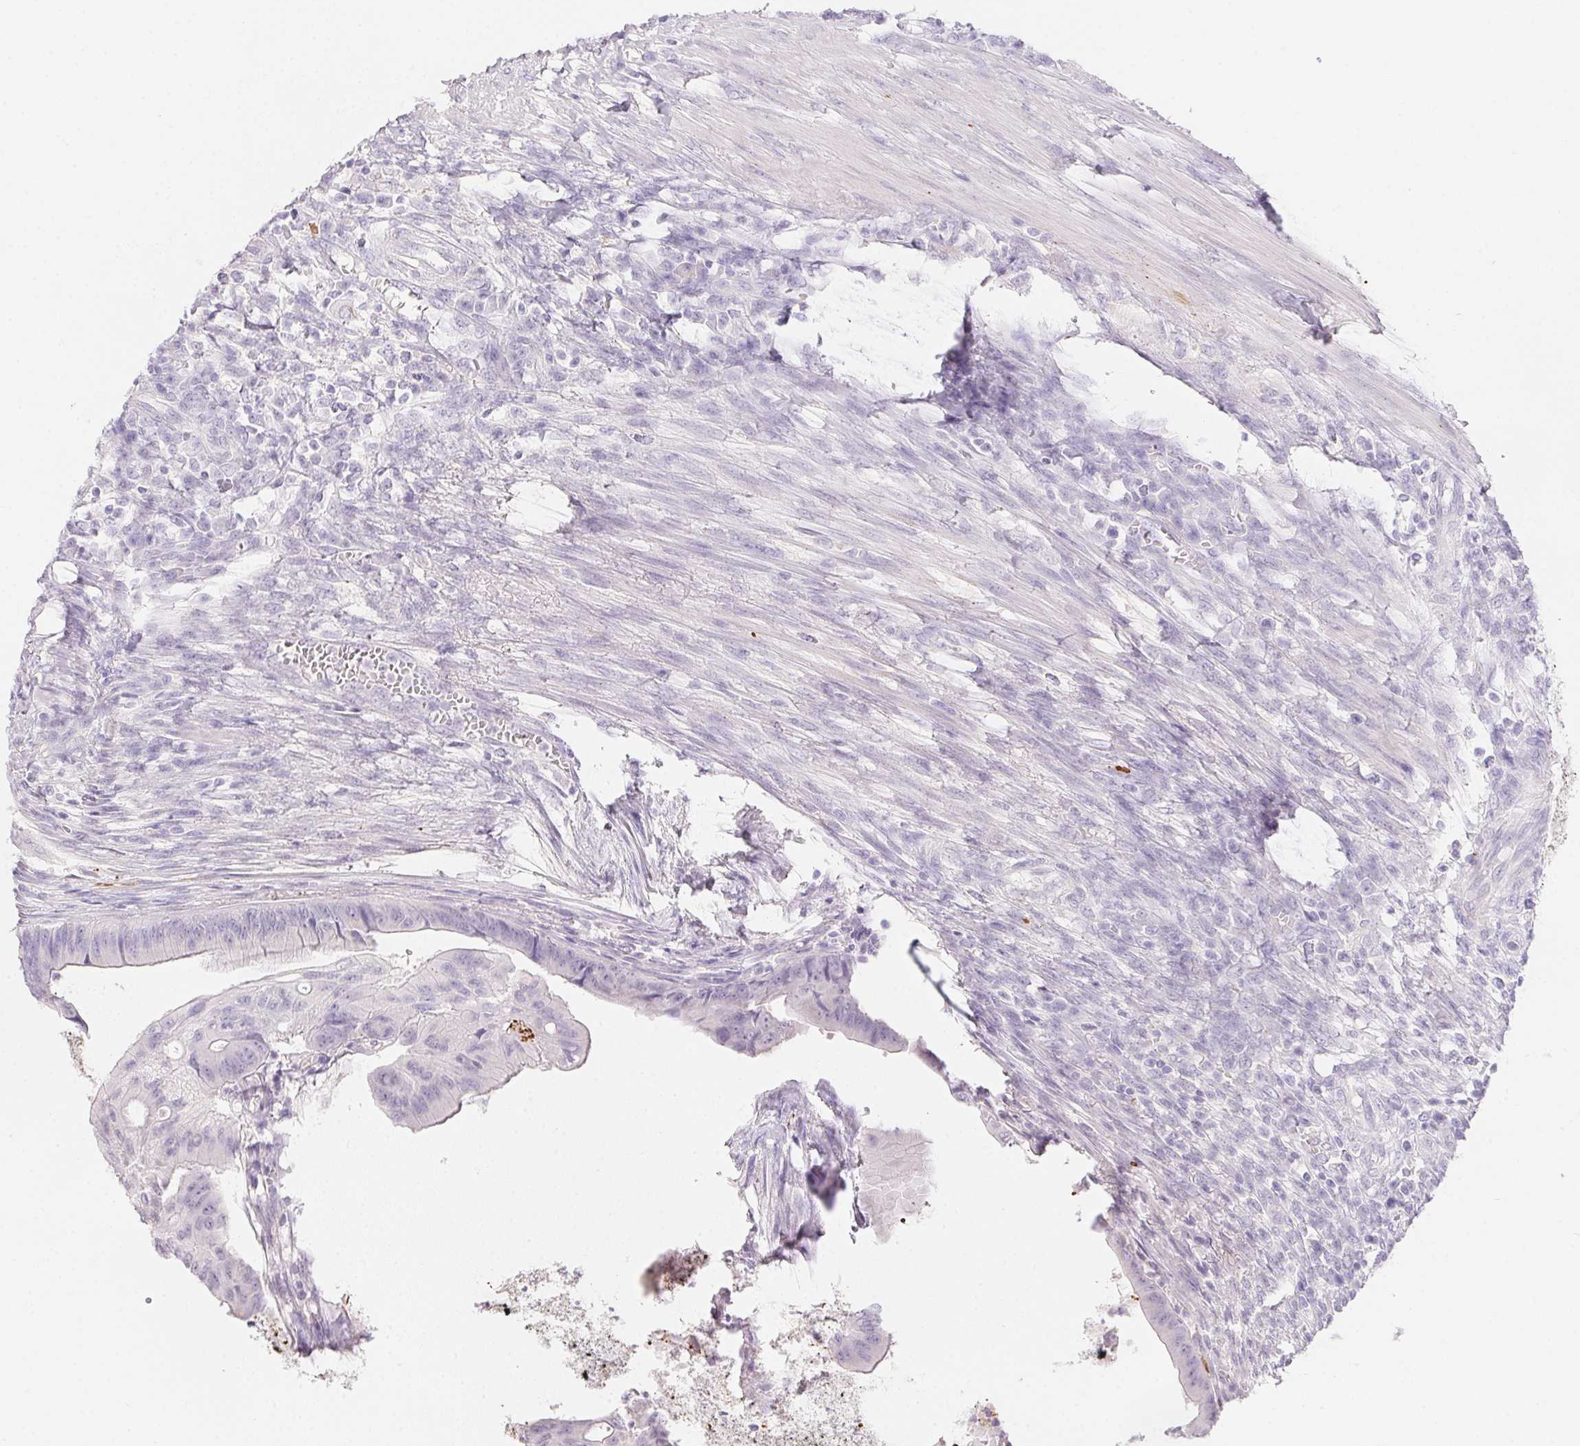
{"staining": {"intensity": "negative", "quantity": "none", "location": "none"}, "tissue": "colorectal cancer", "cell_type": "Tumor cells", "image_type": "cancer", "snomed": [{"axis": "morphology", "description": "Adenocarcinoma, NOS"}, {"axis": "topography", "description": "Colon"}], "caption": "Colorectal cancer stained for a protein using immunohistochemistry displays no expression tumor cells.", "gene": "MYL4", "patient": {"sex": "male", "age": 65}}